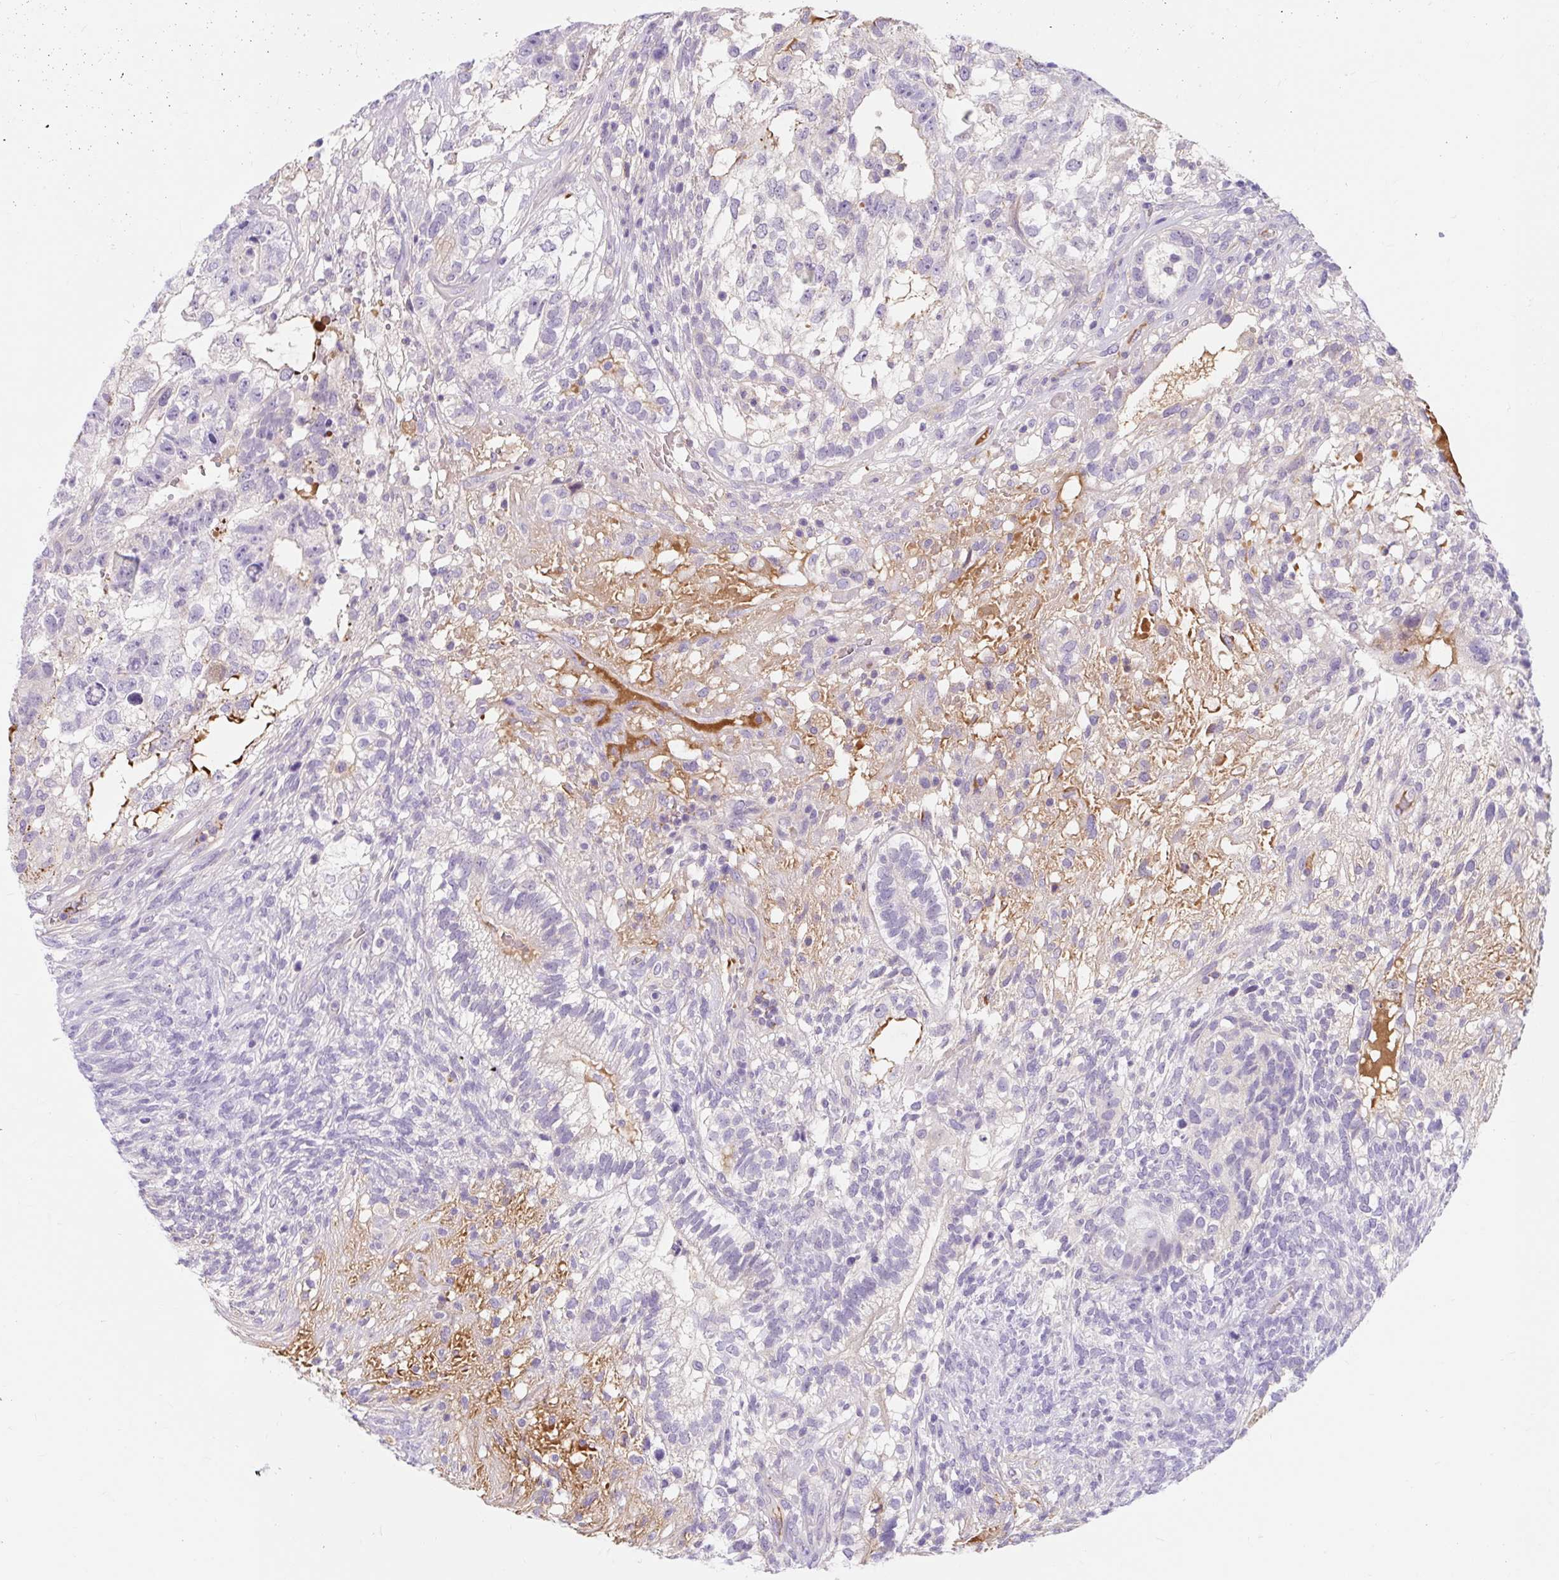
{"staining": {"intensity": "negative", "quantity": "none", "location": "none"}, "tissue": "testis cancer", "cell_type": "Tumor cells", "image_type": "cancer", "snomed": [{"axis": "morphology", "description": "Seminoma, NOS"}, {"axis": "morphology", "description": "Carcinoma, Embryonal, NOS"}, {"axis": "topography", "description": "Testis"}], "caption": "IHC micrograph of neoplastic tissue: human embryonal carcinoma (testis) stained with DAB exhibits no significant protein expression in tumor cells. (DAB IHC, high magnification).", "gene": "SLC28A1", "patient": {"sex": "male", "age": 41}}